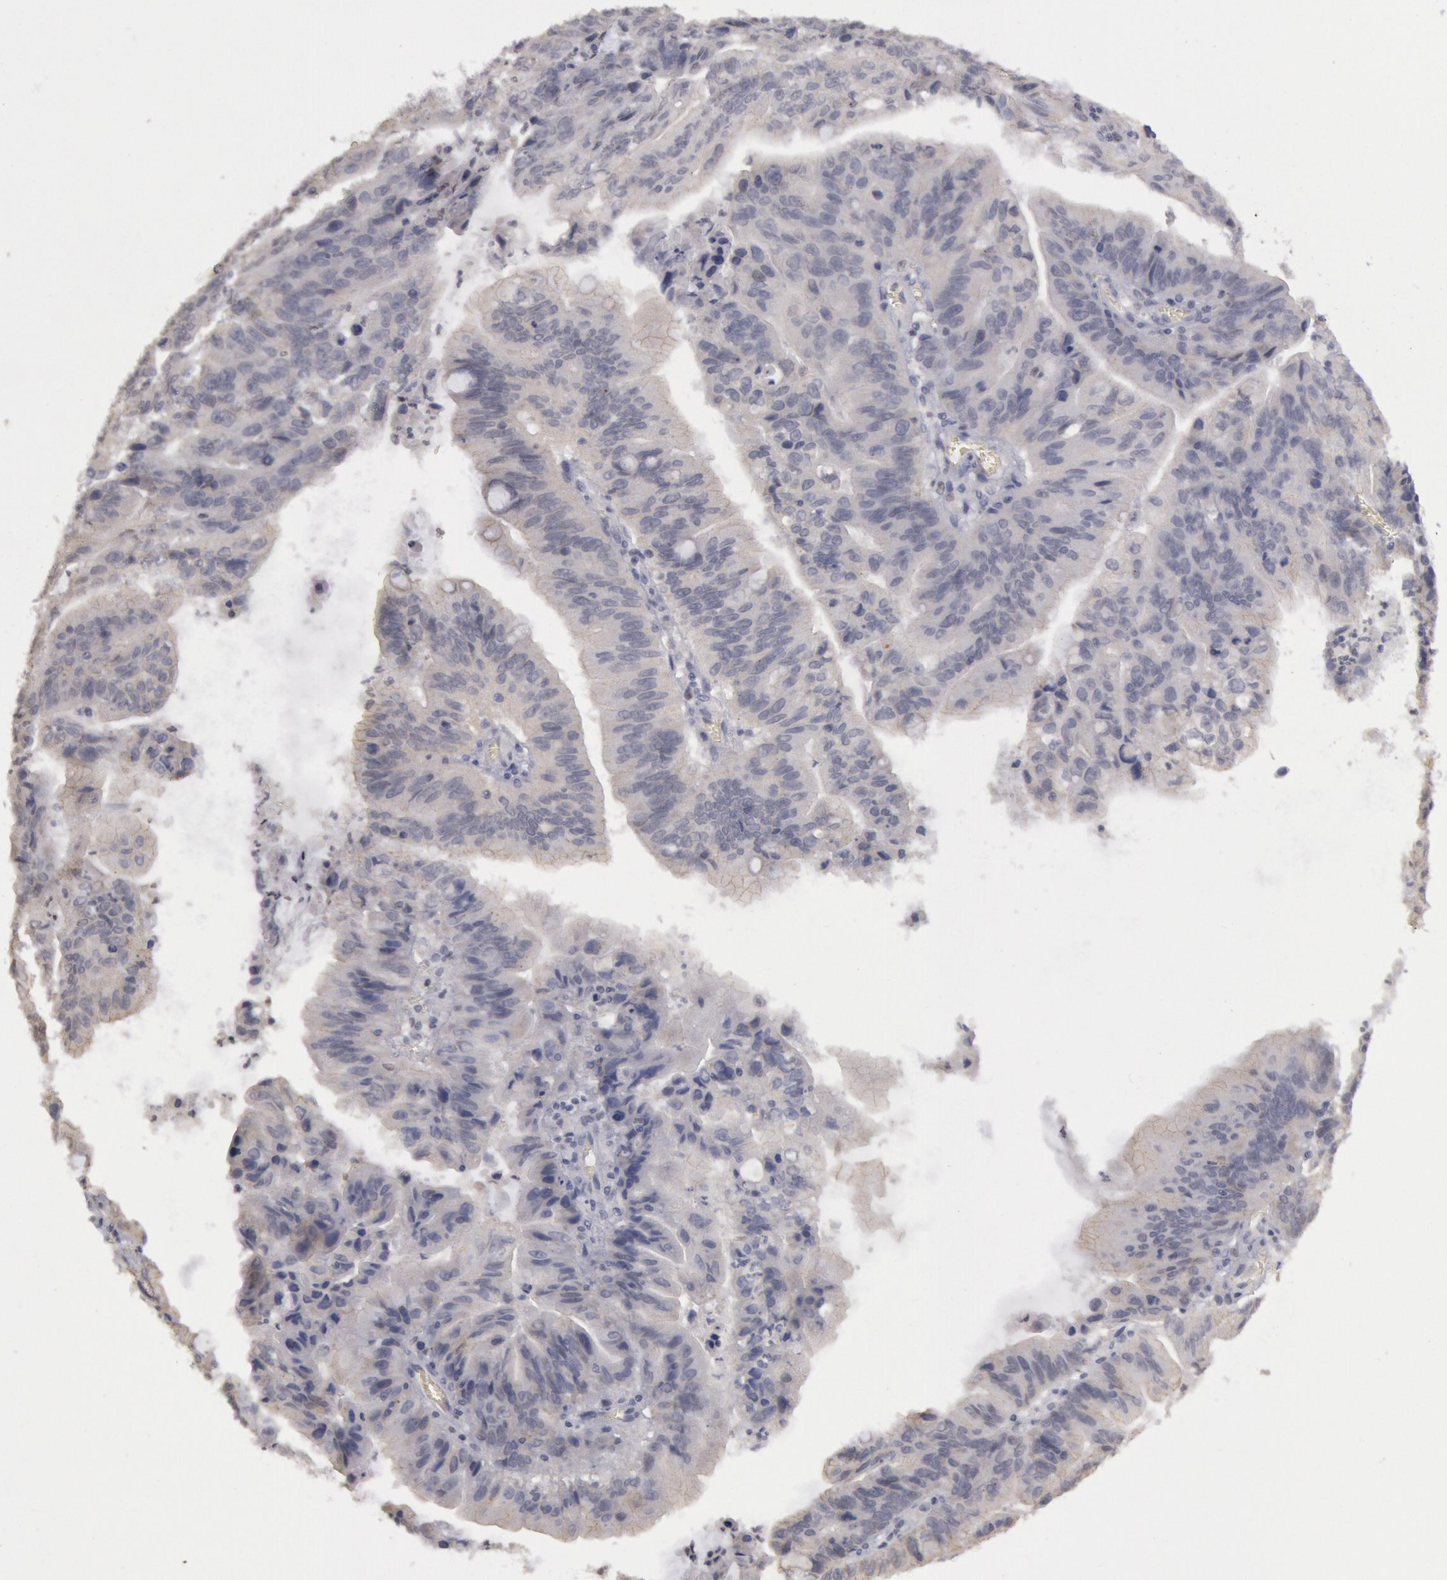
{"staining": {"intensity": "negative", "quantity": "none", "location": "none"}, "tissue": "stomach cancer", "cell_type": "Tumor cells", "image_type": "cancer", "snomed": [{"axis": "morphology", "description": "Adenocarcinoma, NOS"}, {"axis": "topography", "description": "Stomach, upper"}], "caption": "IHC histopathology image of neoplastic tissue: stomach cancer (adenocarcinoma) stained with DAB (3,3'-diaminobenzidine) exhibits no significant protein staining in tumor cells.", "gene": "RIMBP3C", "patient": {"sex": "male", "age": 63}}